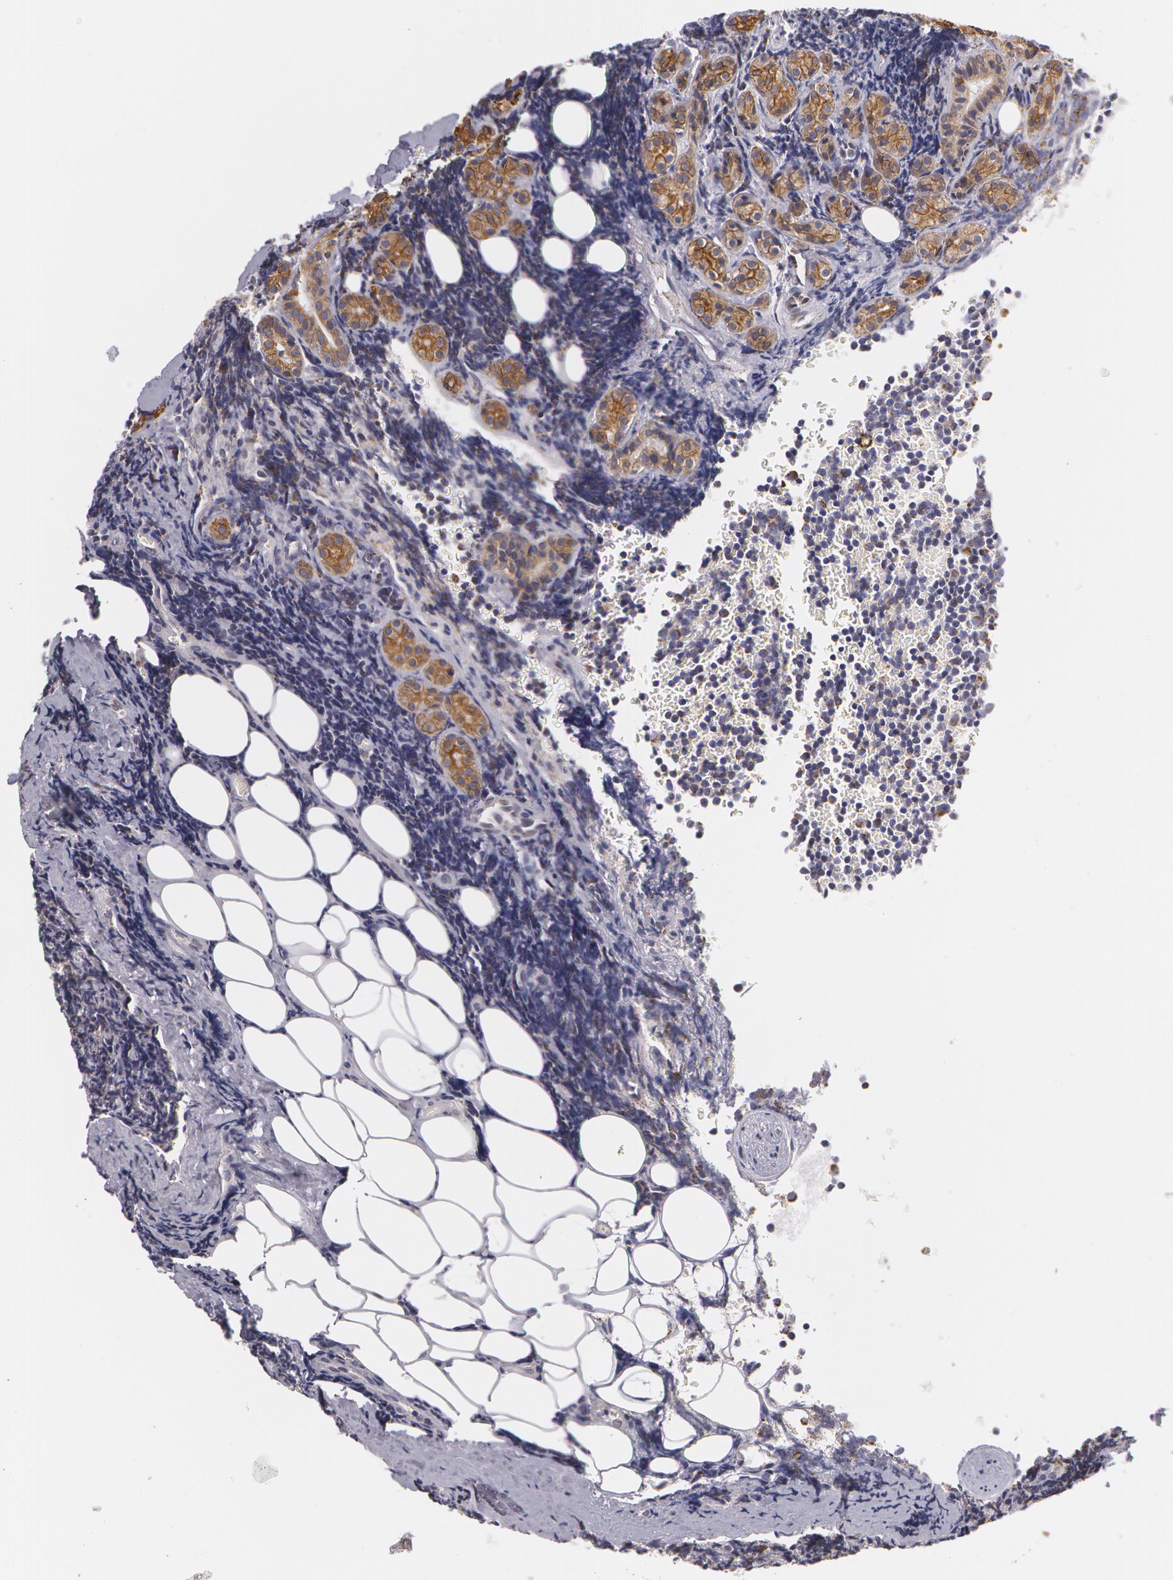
{"staining": {"intensity": "negative", "quantity": "none", "location": "none"}, "tissue": "lymphoma", "cell_type": "Tumor cells", "image_type": "cancer", "snomed": [{"axis": "morphology", "description": "Malignant lymphoma, non-Hodgkin's type, Low grade"}, {"axis": "topography", "description": "Lymph node"}], "caption": "Protein analysis of lymphoma displays no significant positivity in tumor cells. The staining is performed using DAB brown chromogen with nuclei counter-stained in using hematoxylin.", "gene": "KRT18", "patient": {"sex": "male", "age": 57}}